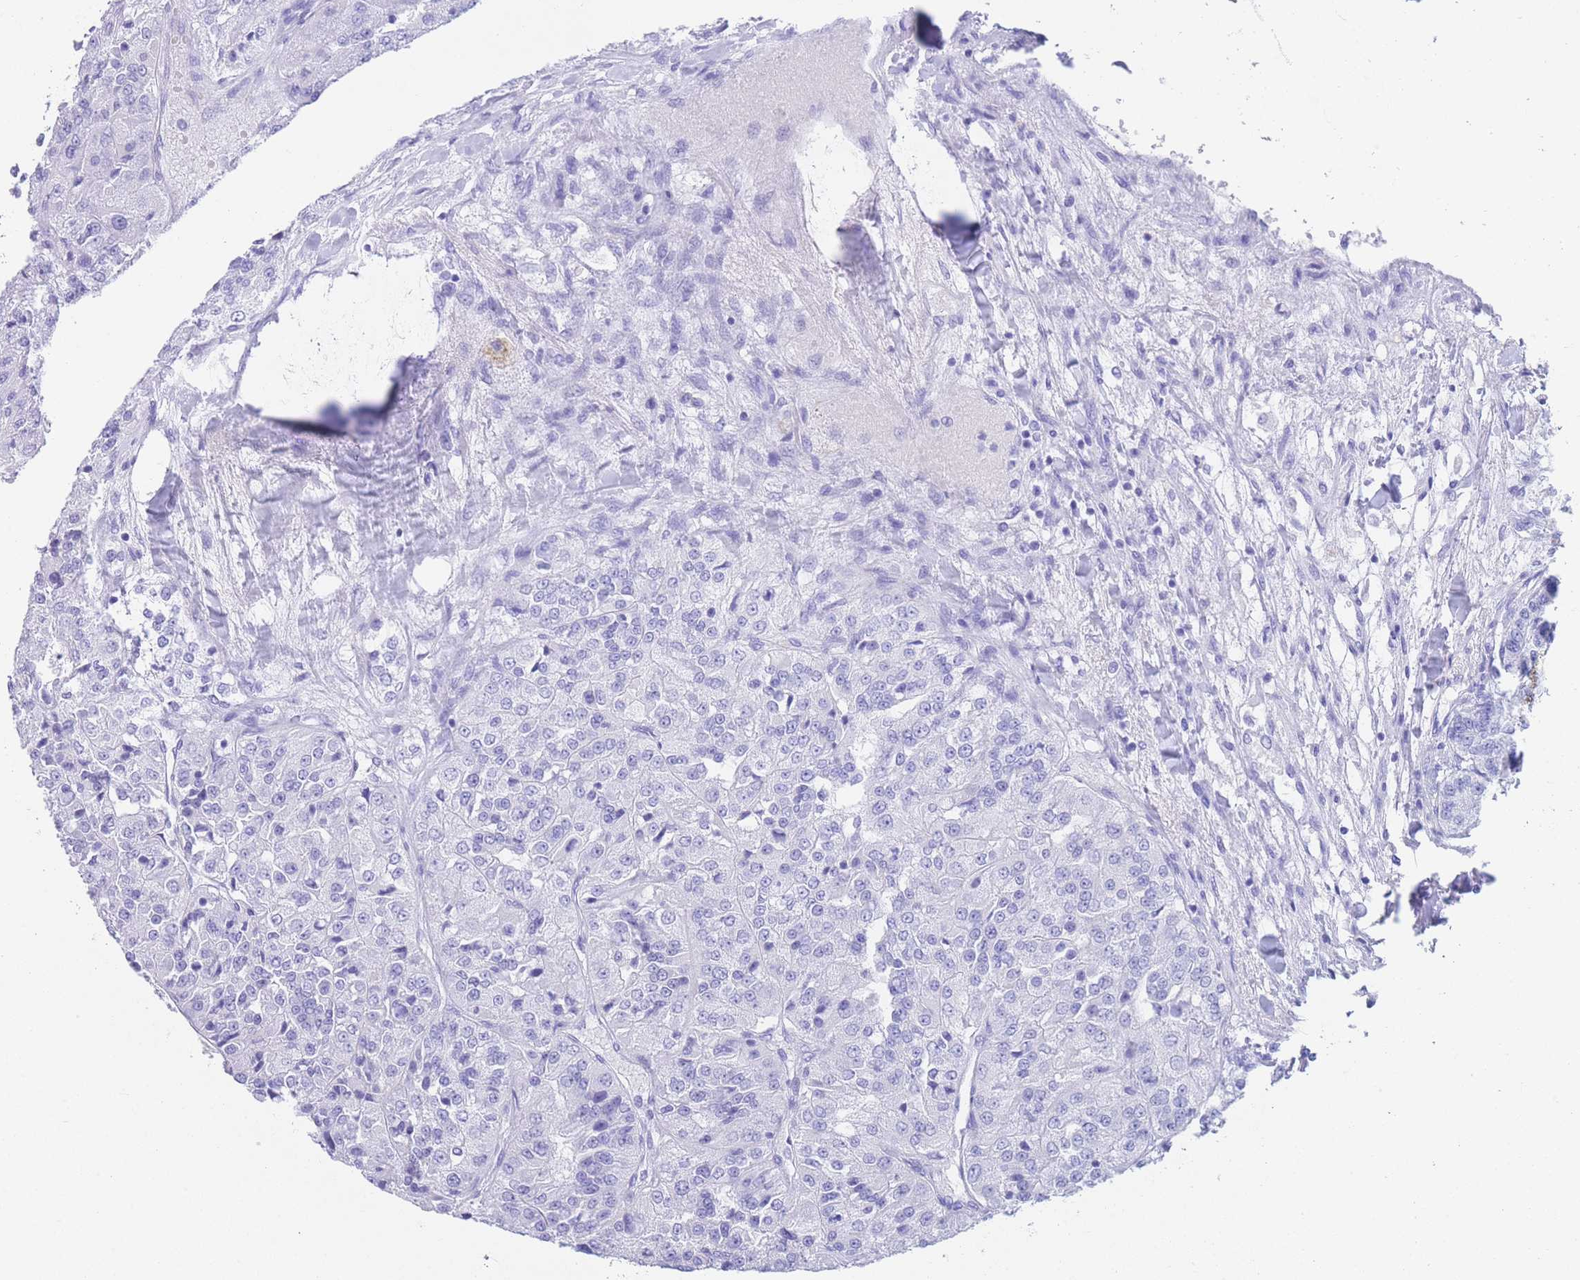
{"staining": {"intensity": "negative", "quantity": "none", "location": "none"}, "tissue": "renal cancer", "cell_type": "Tumor cells", "image_type": "cancer", "snomed": [{"axis": "morphology", "description": "Adenocarcinoma, NOS"}, {"axis": "topography", "description": "Kidney"}], "caption": "An immunohistochemistry image of adenocarcinoma (renal) is shown. There is no staining in tumor cells of adenocarcinoma (renal).", "gene": "SLCO1B3", "patient": {"sex": "female", "age": 63}}